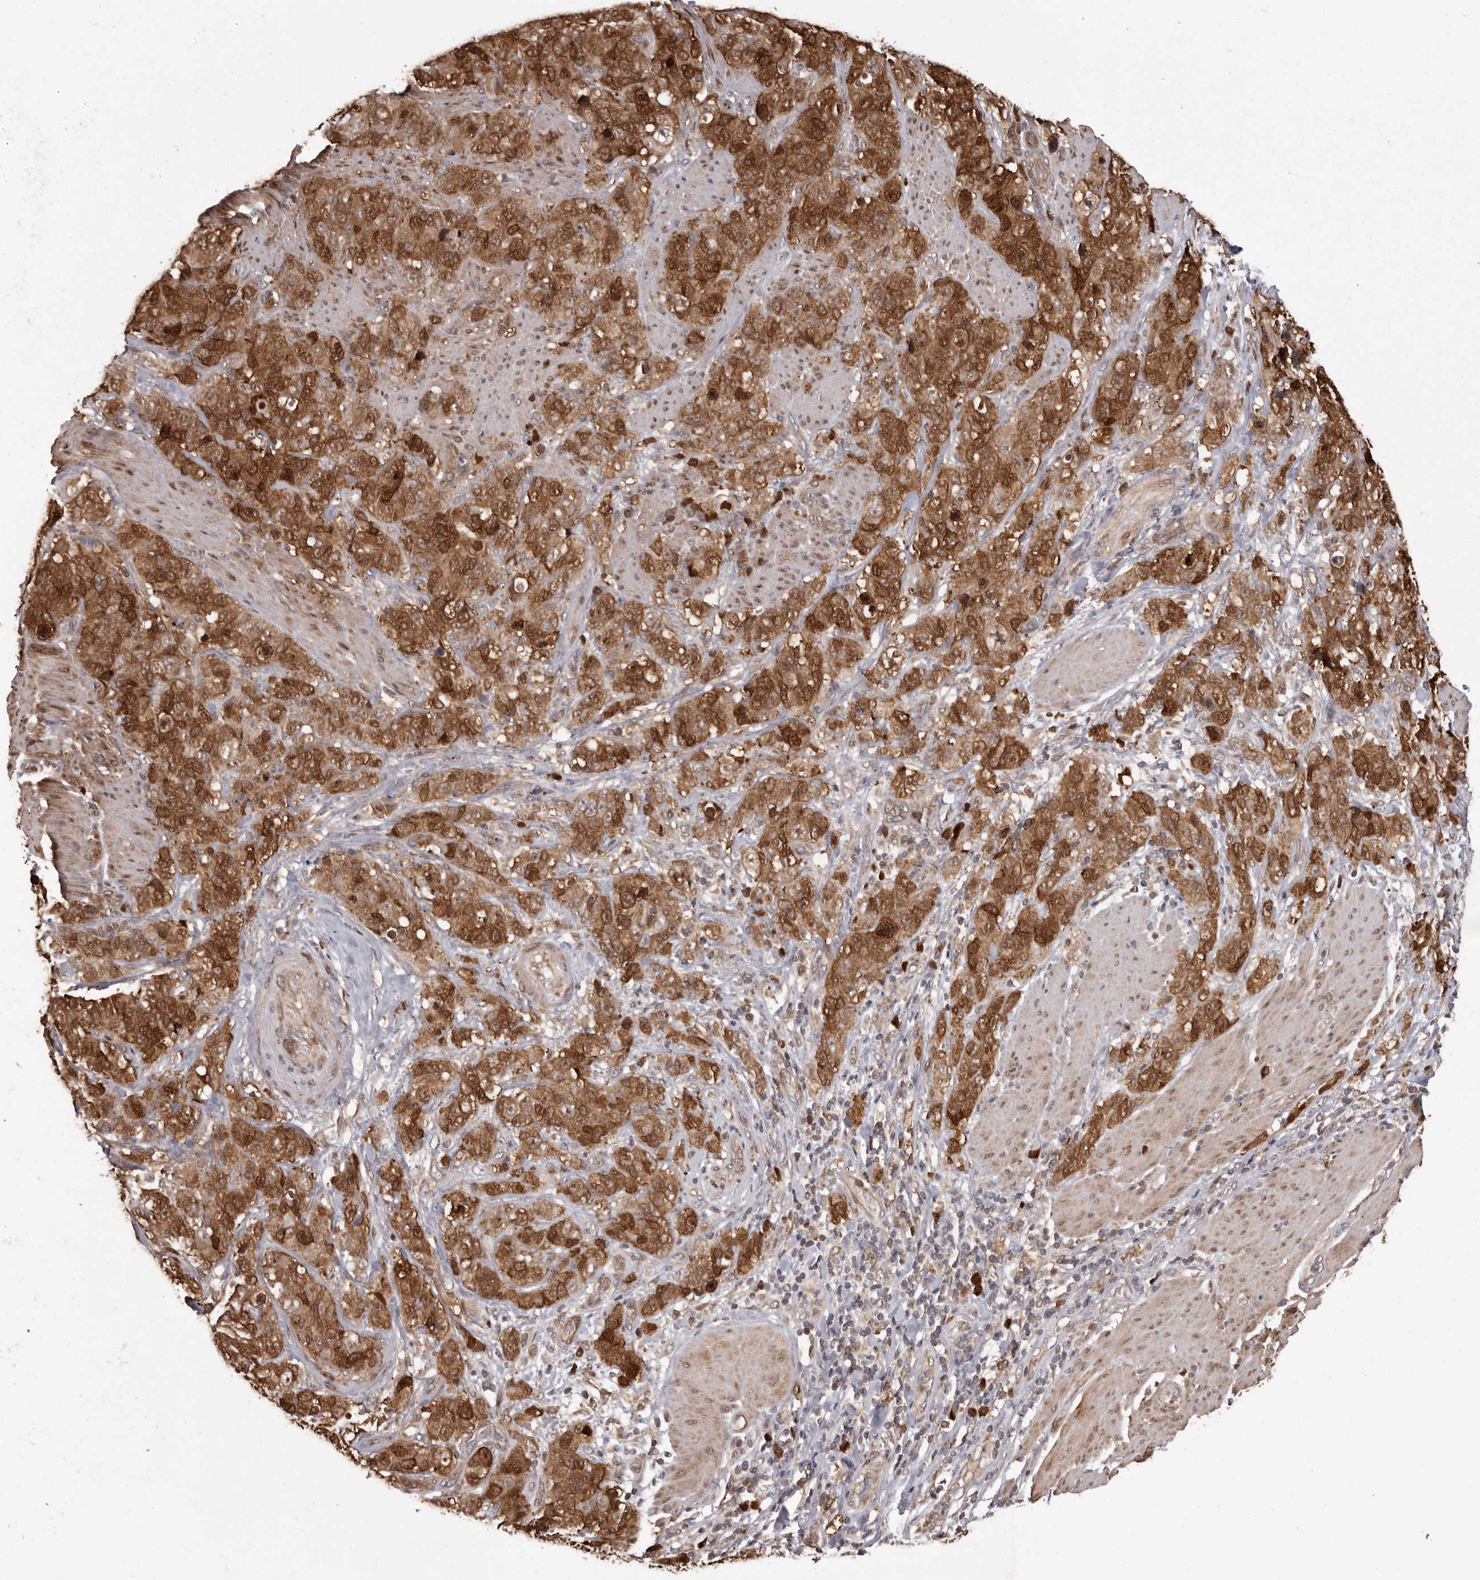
{"staining": {"intensity": "strong", "quantity": ">75%", "location": "cytoplasmic/membranous"}, "tissue": "stomach cancer", "cell_type": "Tumor cells", "image_type": "cancer", "snomed": [{"axis": "morphology", "description": "Adenocarcinoma, NOS"}, {"axis": "topography", "description": "Stomach"}], "caption": "Immunohistochemical staining of stomach adenocarcinoma demonstrates high levels of strong cytoplasmic/membranous positivity in approximately >75% of tumor cells. (Stains: DAB in brown, nuclei in blue, Microscopy: brightfield microscopy at high magnification).", "gene": "GFOD1", "patient": {"sex": "male", "age": 48}}